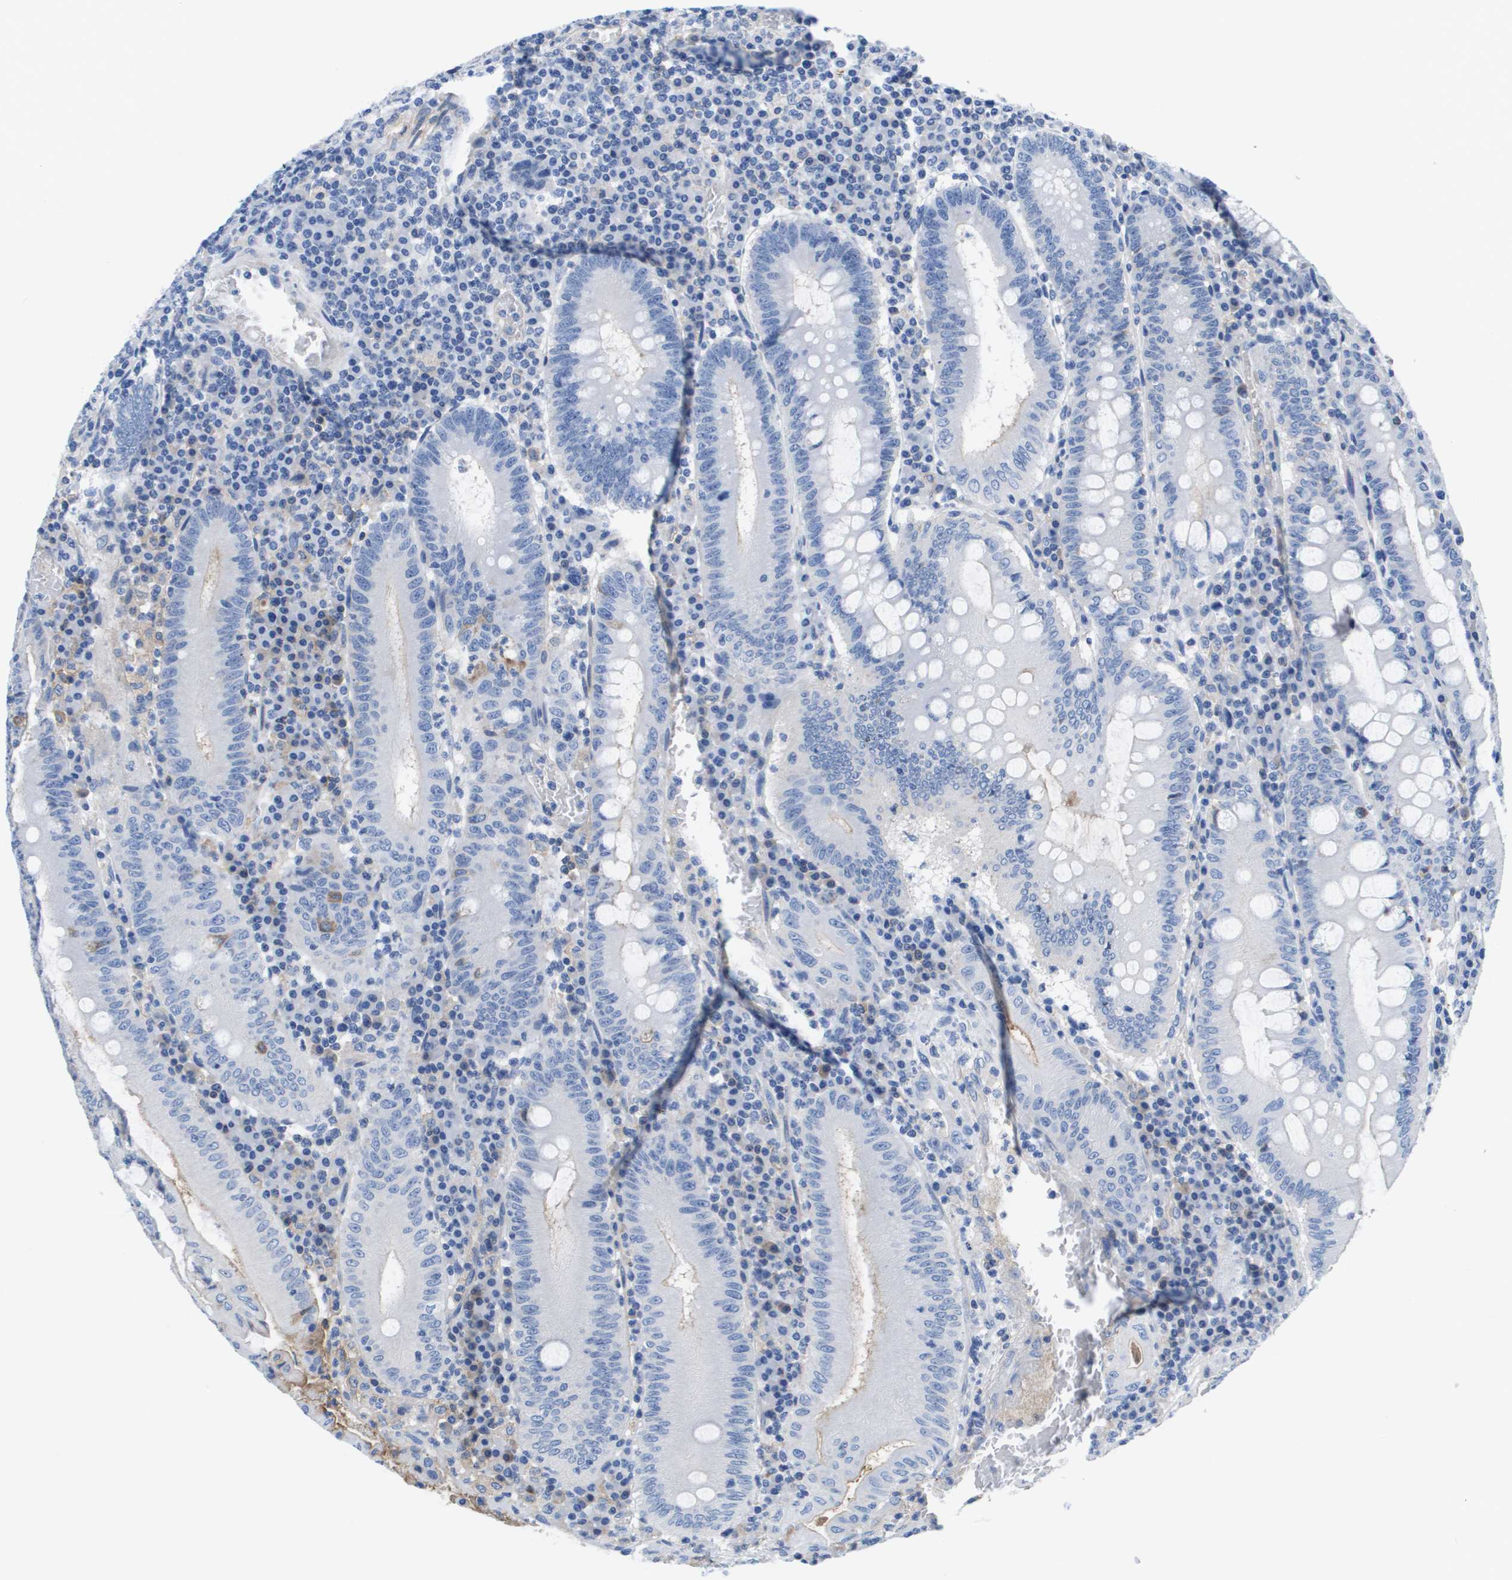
{"staining": {"intensity": "negative", "quantity": "none", "location": "none"}, "tissue": "colorectal cancer", "cell_type": "Tumor cells", "image_type": "cancer", "snomed": [{"axis": "morphology", "description": "Normal tissue, NOS"}, {"axis": "morphology", "description": "Adenocarcinoma, NOS"}, {"axis": "topography", "description": "Colon"}], "caption": "Immunohistochemistry (IHC) of human colorectal adenocarcinoma reveals no expression in tumor cells.", "gene": "APOA1", "patient": {"sex": "female", "age": 75}}